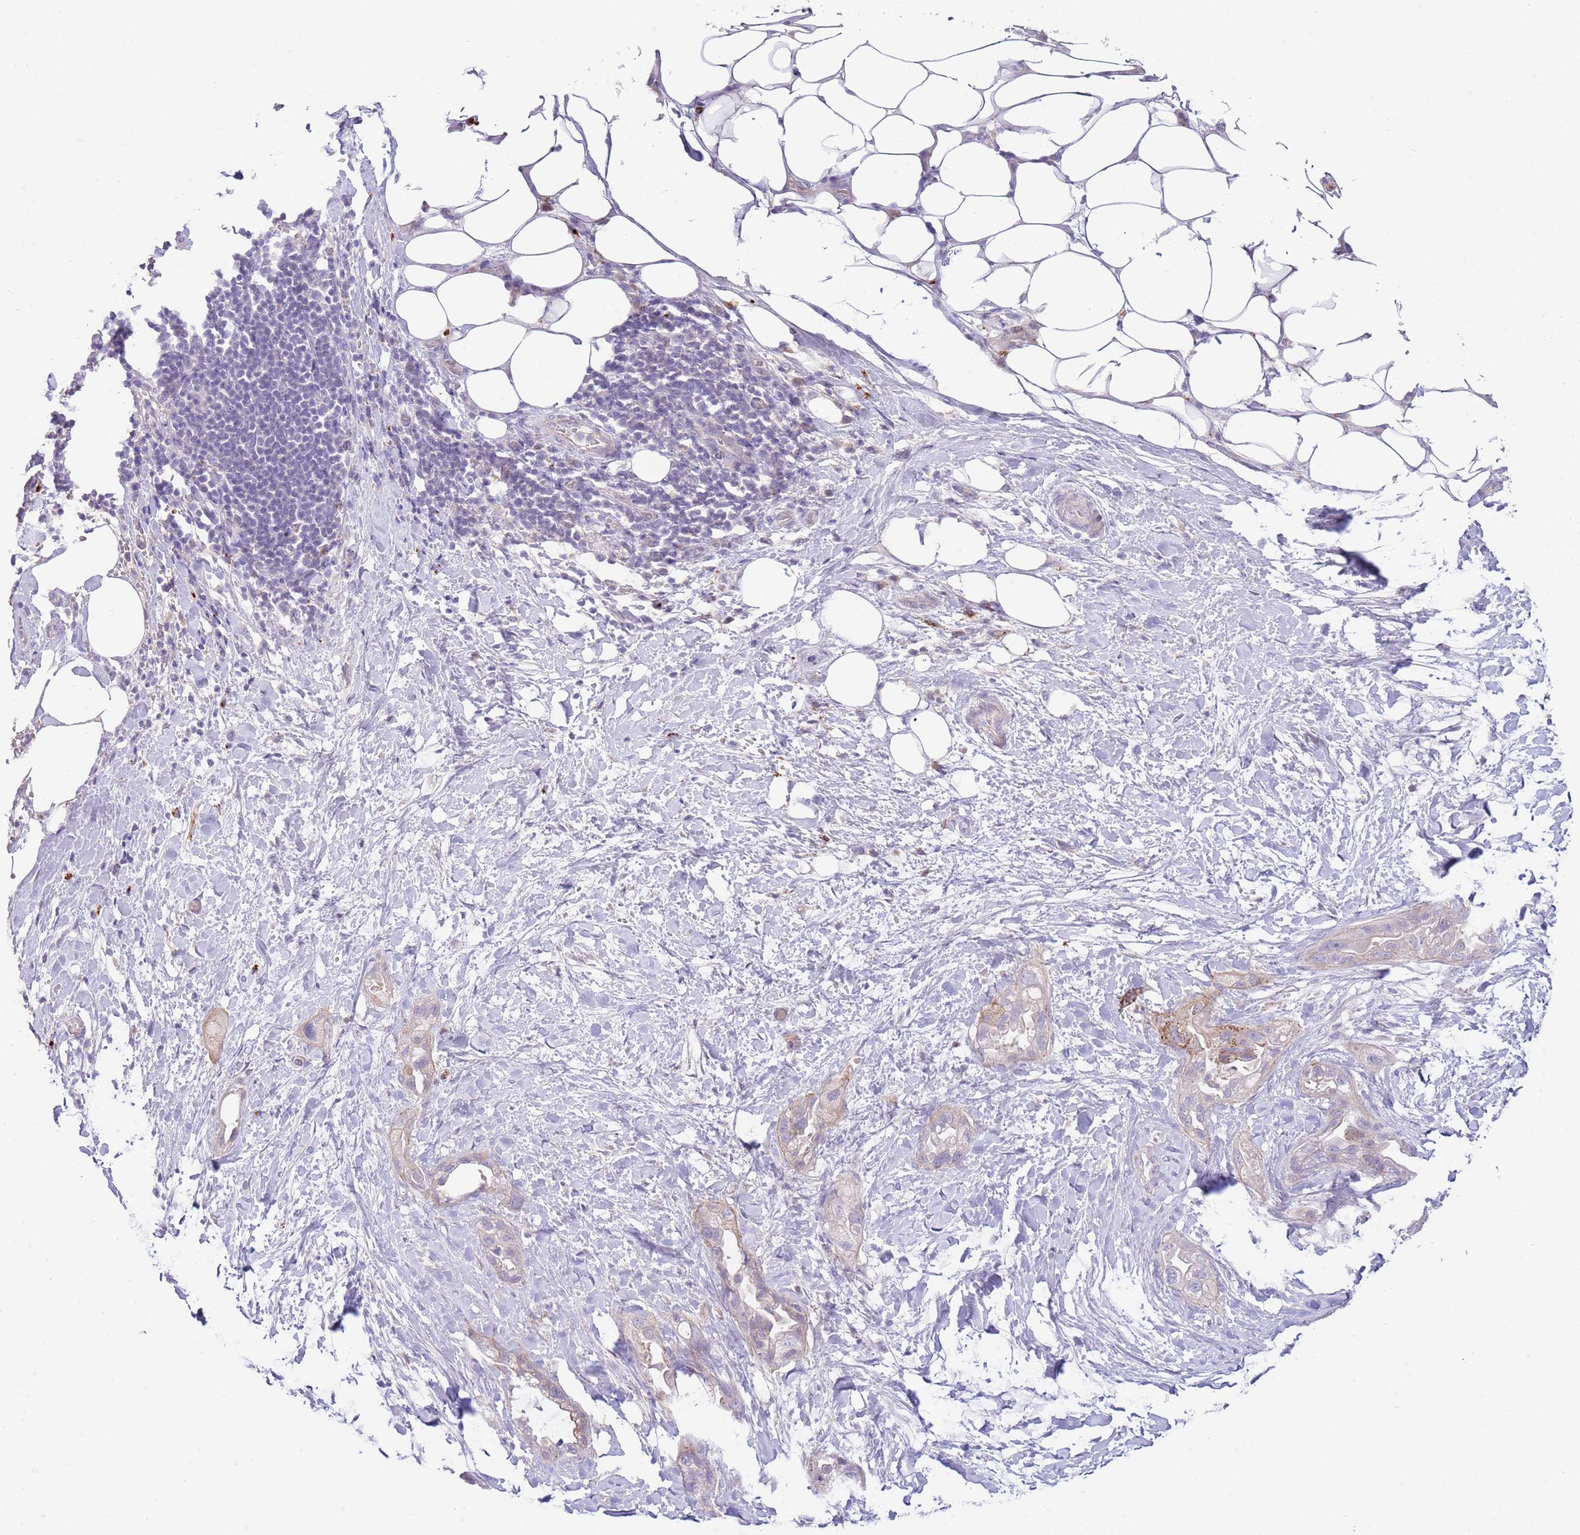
{"staining": {"intensity": "moderate", "quantity": "<25%", "location": "cytoplasmic/membranous"}, "tissue": "pancreatic cancer", "cell_type": "Tumor cells", "image_type": "cancer", "snomed": [{"axis": "morphology", "description": "Adenocarcinoma, NOS"}, {"axis": "topography", "description": "Pancreas"}], "caption": "The histopathology image exhibits a brown stain indicating the presence of a protein in the cytoplasmic/membranous of tumor cells in pancreatic cancer (adenocarcinoma).", "gene": "ABHD17A", "patient": {"sex": "male", "age": 44}}